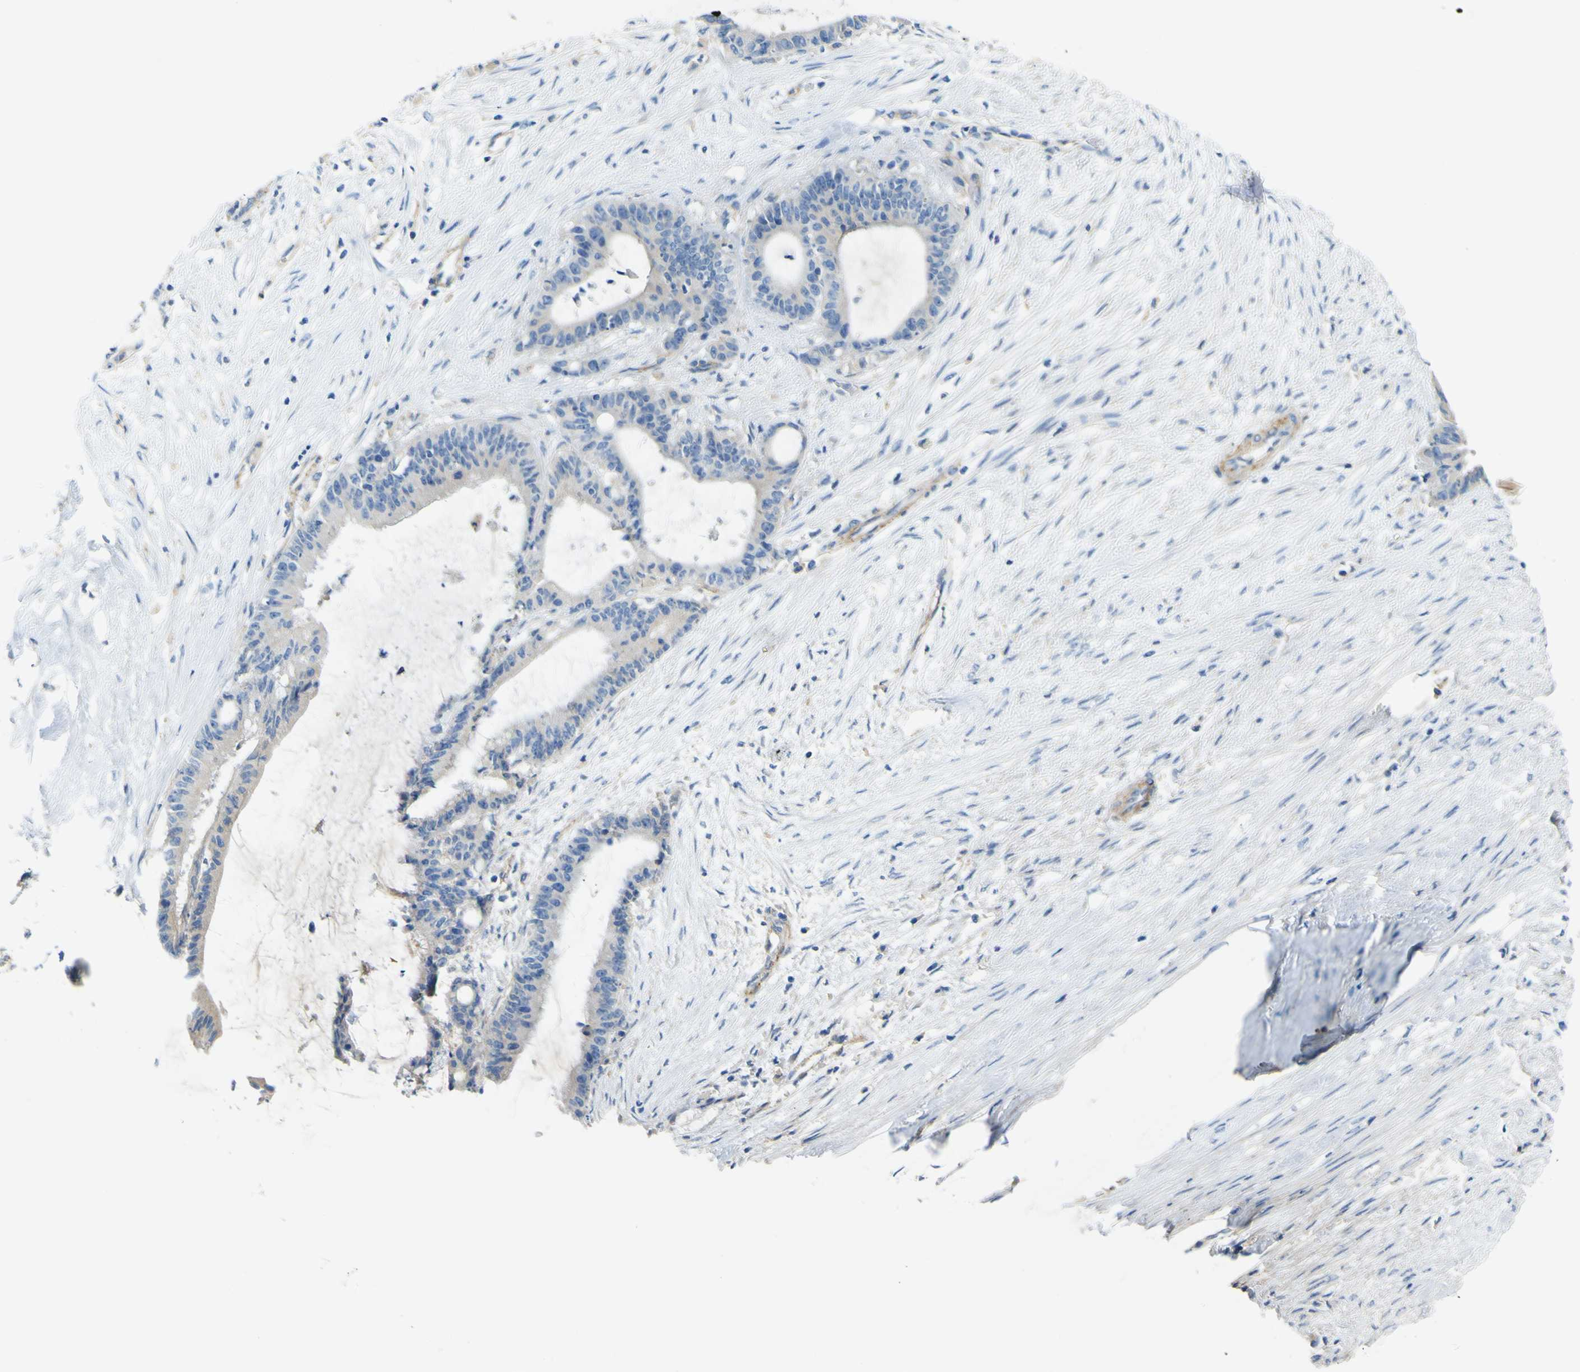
{"staining": {"intensity": "negative", "quantity": "none", "location": "none"}, "tissue": "liver cancer", "cell_type": "Tumor cells", "image_type": "cancer", "snomed": [{"axis": "morphology", "description": "Cholangiocarcinoma"}, {"axis": "topography", "description": "Liver"}], "caption": "Cholangiocarcinoma (liver) was stained to show a protein in brown. There is no significant staining in tumor cells.", "gene": "ADGRA2", "patient": {"sex": "female", "age": 73}}